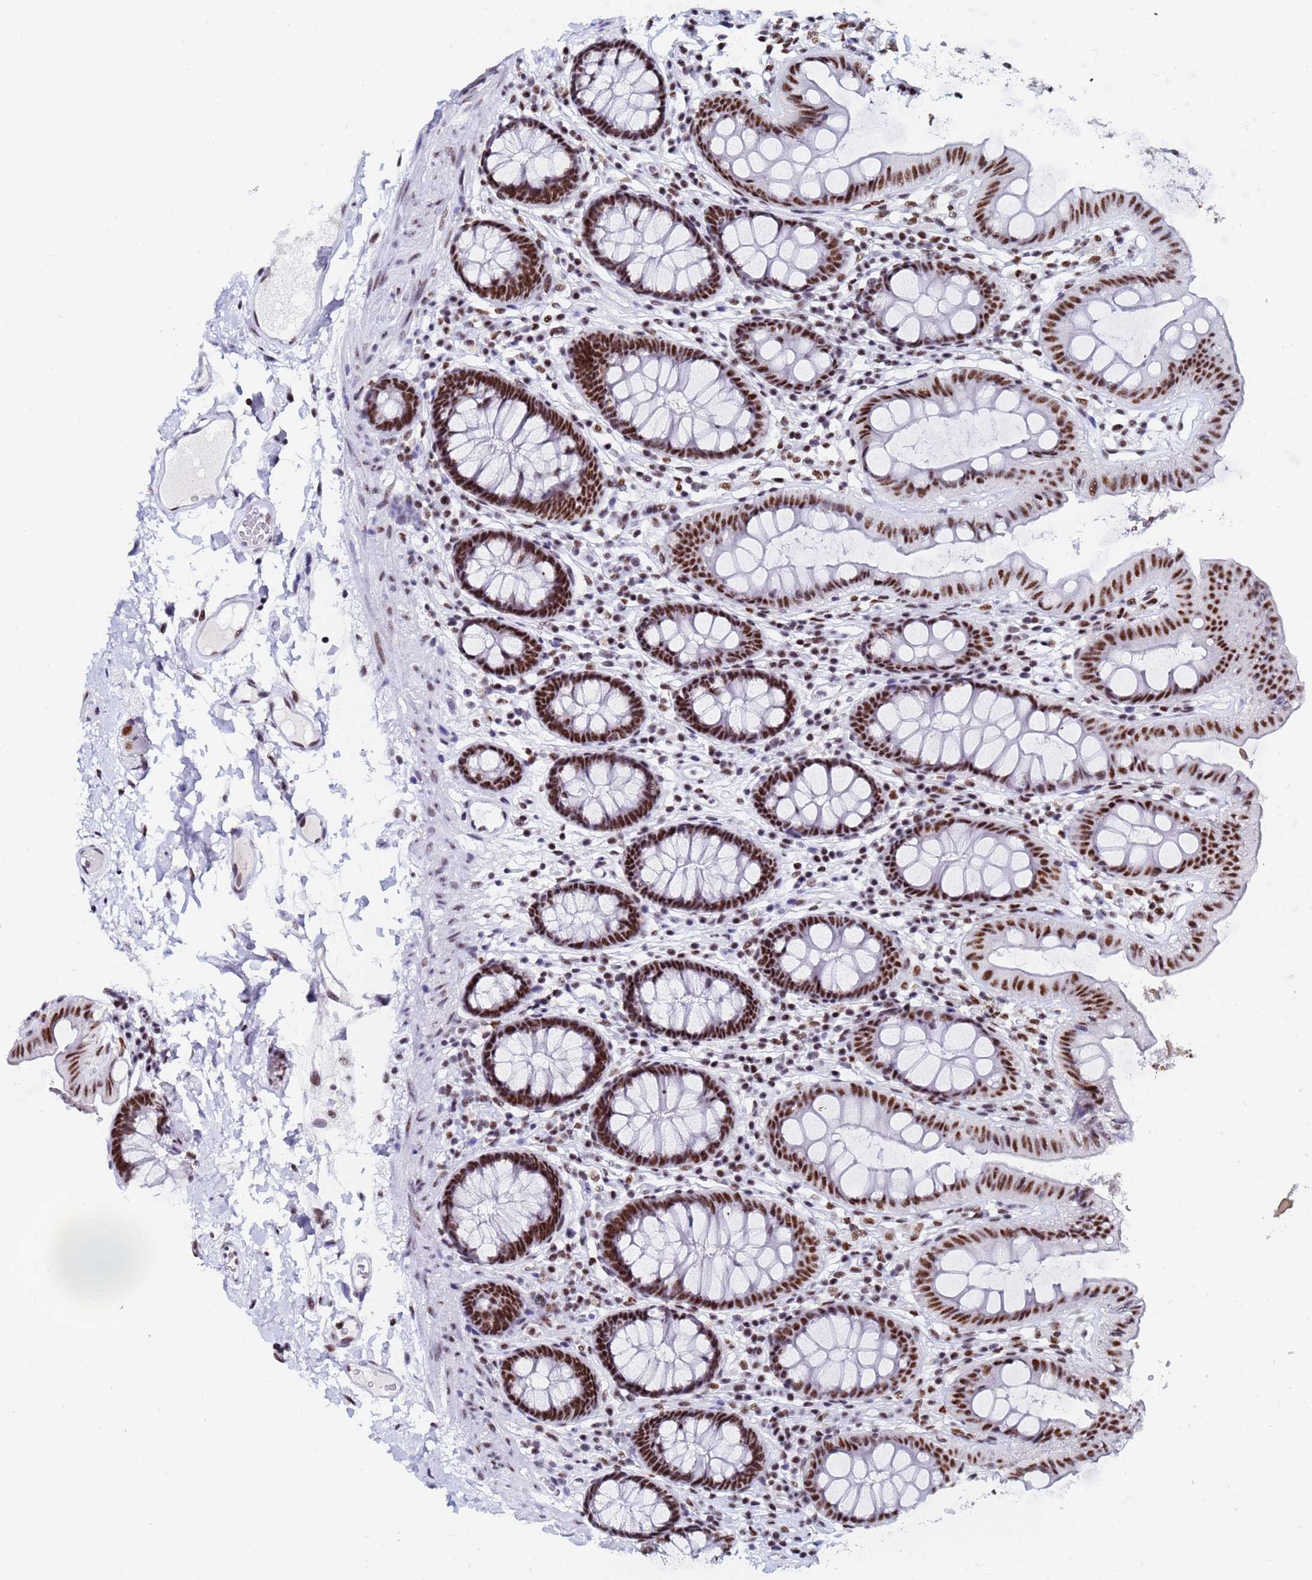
{"staining": {"intensity": "moderate", "quantity": ">75%", "location": "nuclear"}, "tissue": "colon", "cell_type": "Endothelial cells", "image_type": "normal", "snomed": [{"axis": "morphology", "description": "Normal tissue, NOS"}, {"axis": "topography", "description": "Colon"}], "caption": "The image reveals staining of benign colon, revealing moderate nuclear protein positivity (brown color) within endothelial cells.", "gene": "SNRPA1", "patient": {"sex": "male", "age": 84}}